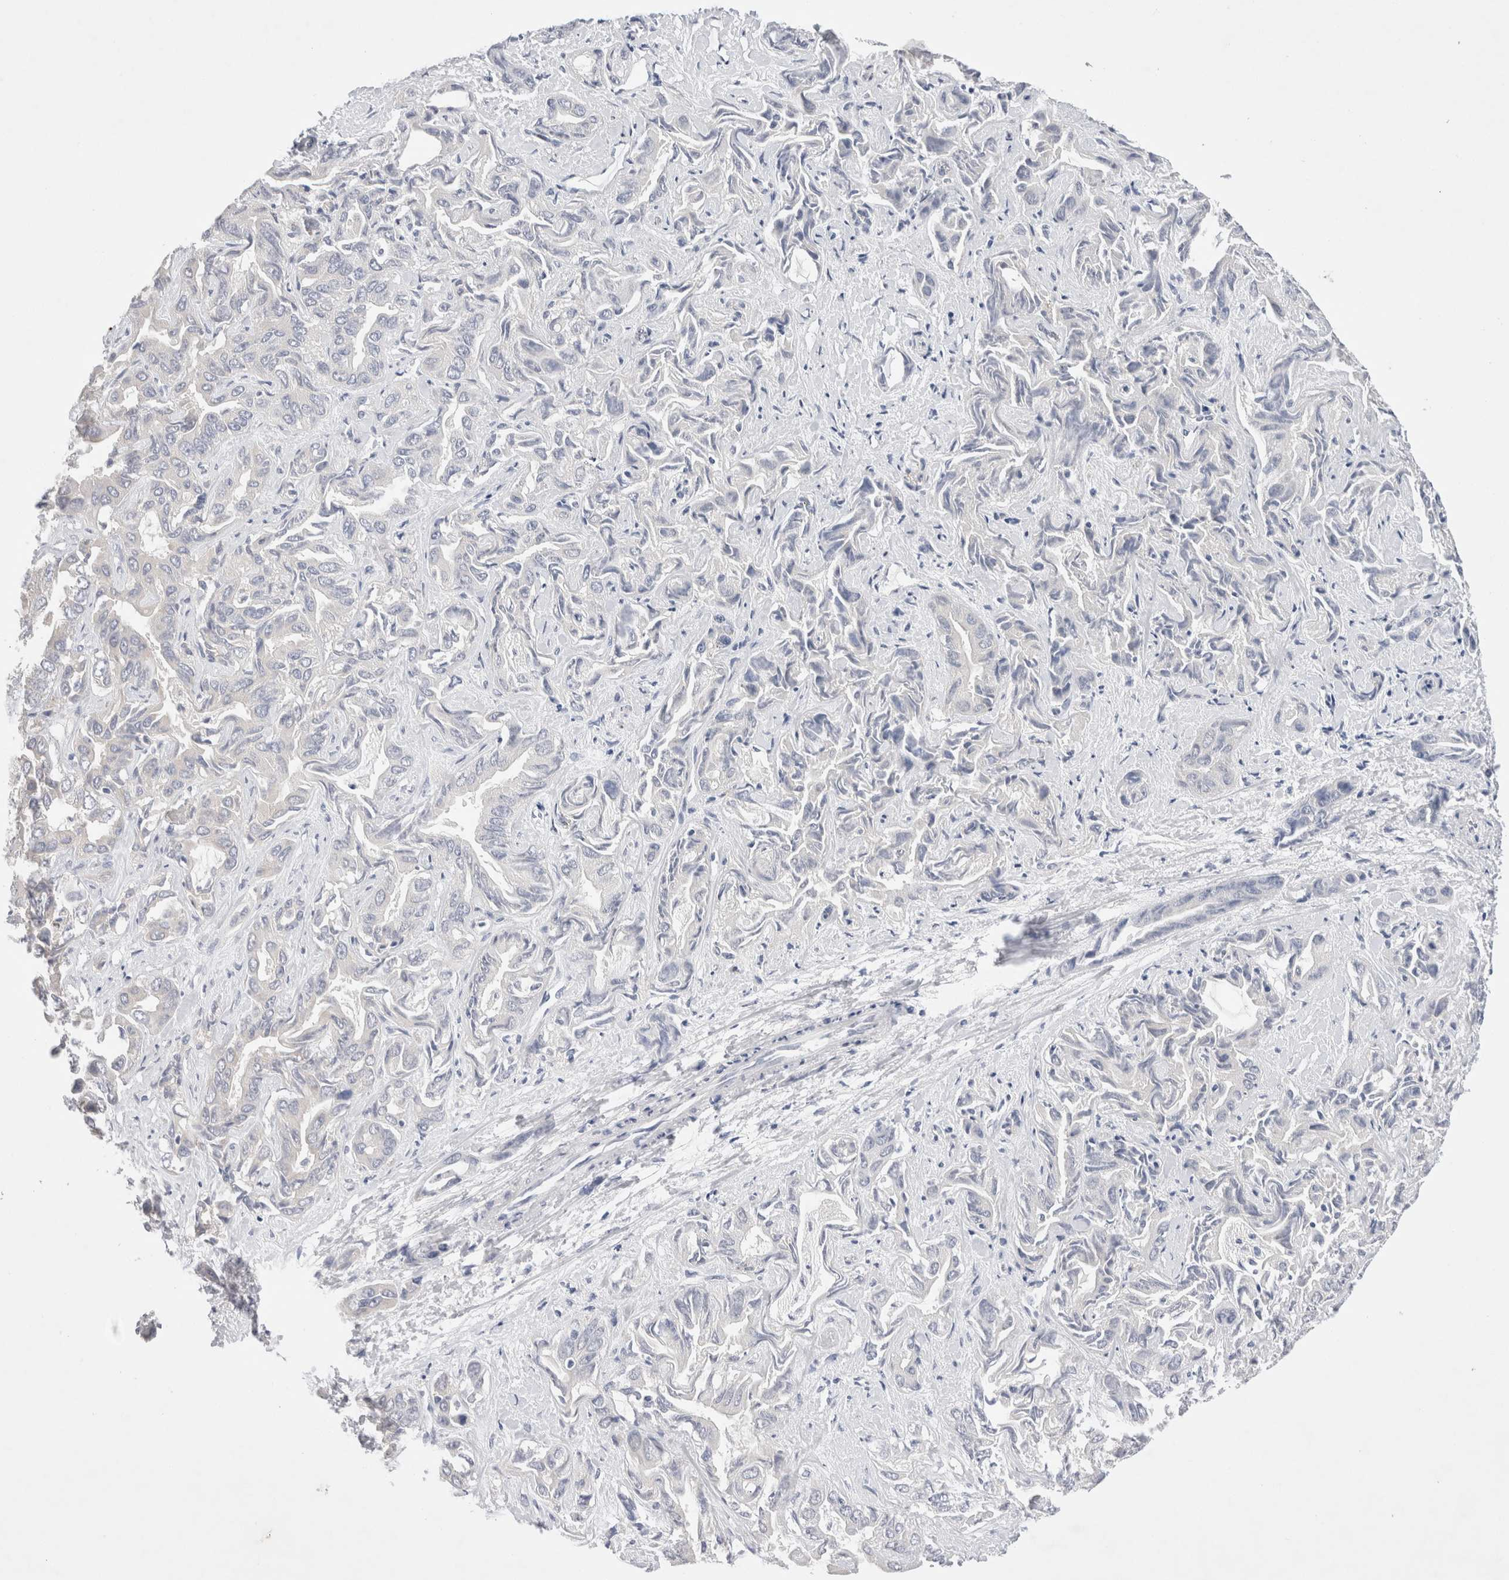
{"staining": {"intensity": "negative", "quantity": "none", "location": "none"}, "tissue": "liver cancer", "cell_type": "Tumor cells", "image_type": "cancer", "snomed": [{"axis": "morphology", "description": "Cholangiocarcinoma"}, {"axis": "topography", "description": "Liver"}], "caption": "DAB immunohistochemical staining of liver cancer exhibits no significant expression in tumor cells.", "gene": "IFT74", "patient": {"sex": "female", "age": 52}}